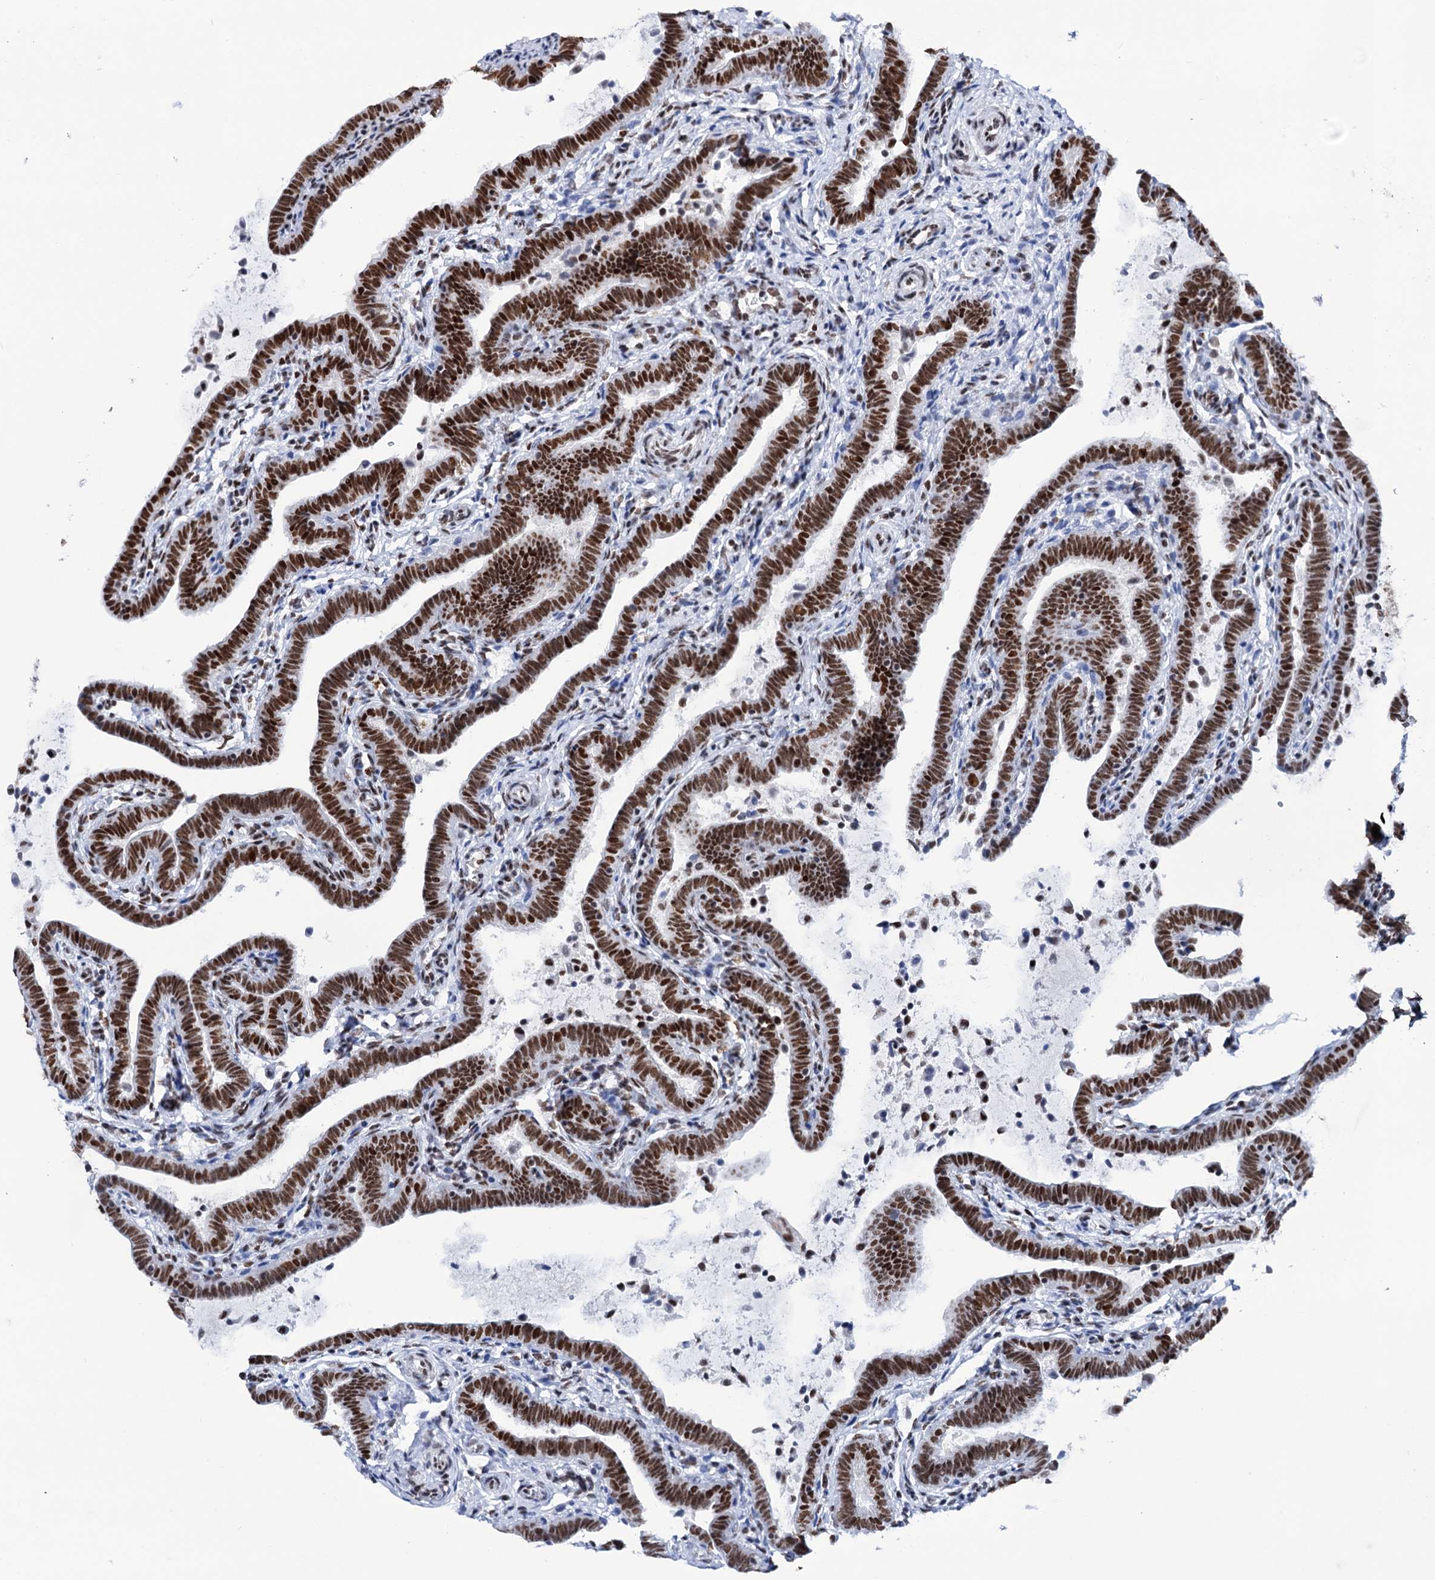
{"staining": {"intensity": "strong", "quantity": ">75%", "location": "nuclear"}, "tissue": "fallopian tube", "cell_type": "Glandular cells", "image_type": "normal", "snomed": [{"axis": "morphology", "description": "Normal tissue, NOS"}, {"axis": "topography", "description": "Fallopian tube"}], "caption": "Immunohistochemistry (IHC) staining of benign fallopian tube, which reveals high levels of strong nuclear staining in approximately >75% of glandular cells indicating strong nuclear protein positivity. The staining was performed using DAB (3,3'-diaminobenzidine) (brown) for protein detection and nuclei were counterstained in hematoxylin (blue).", "gene": "MATR3", "patient": {"sex": "female", "age": 36}}